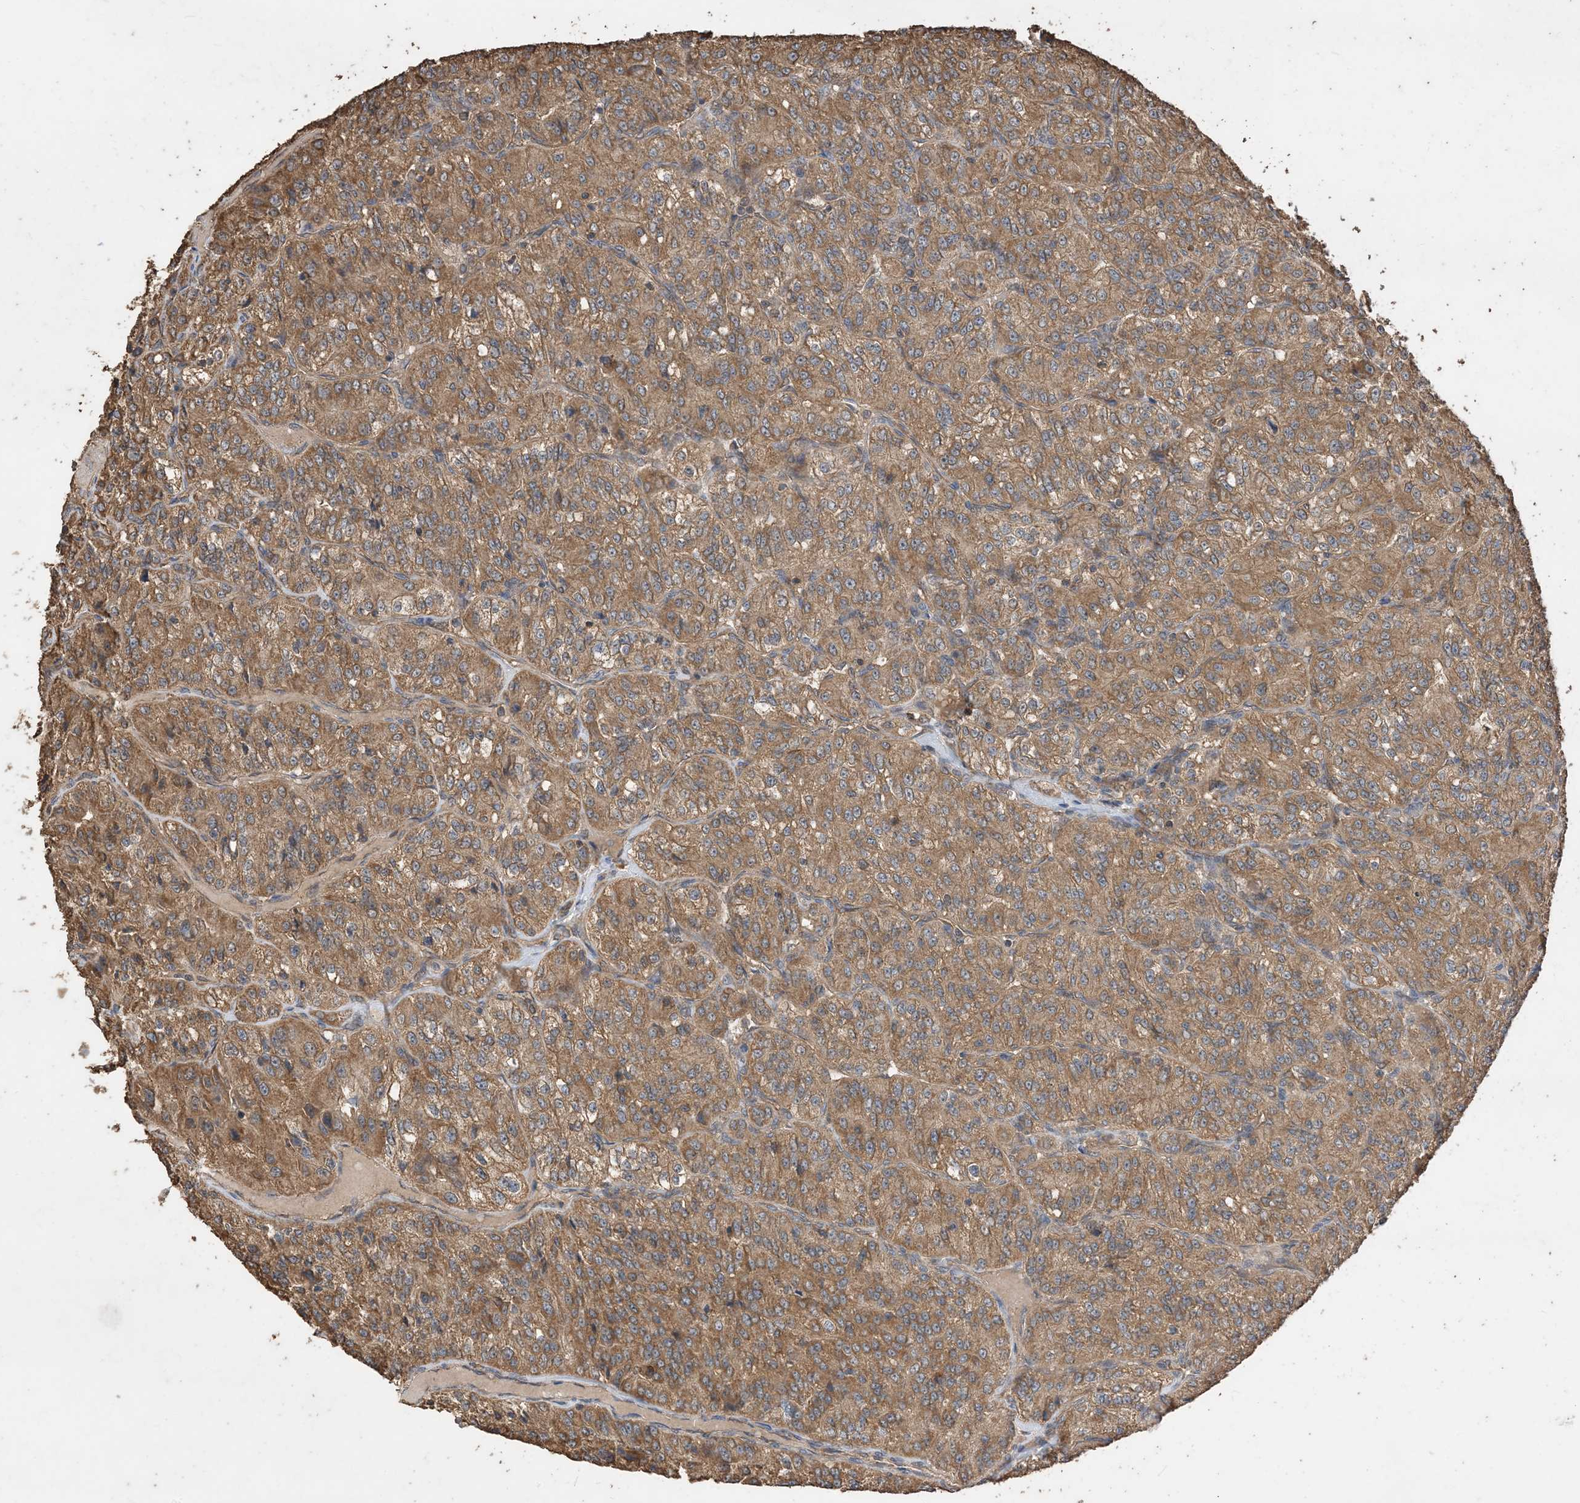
{"staining": {"intensity": "moderate", "quantity": ">75%", "location": "cytoplasmic/membranous"}, "tissue": "renal cancer", "cell_type": "Tumor cells", "image_type": "cancer", "snomed": [{"axis": "morphology", "description": "Adenocarcinoma, NOS"}, {"axis": "topography", "description": "Kidney"}], "caption": "Immunohistochemical staining of human renal cancer (adenocarcinoma) exhibits medium levels of moderate cytoplasmic/membranous protein expression in approximately >75% of tumor cells.", "gene": "ZKSCAN5", "patient": {"sex": "female", "age": 63}}